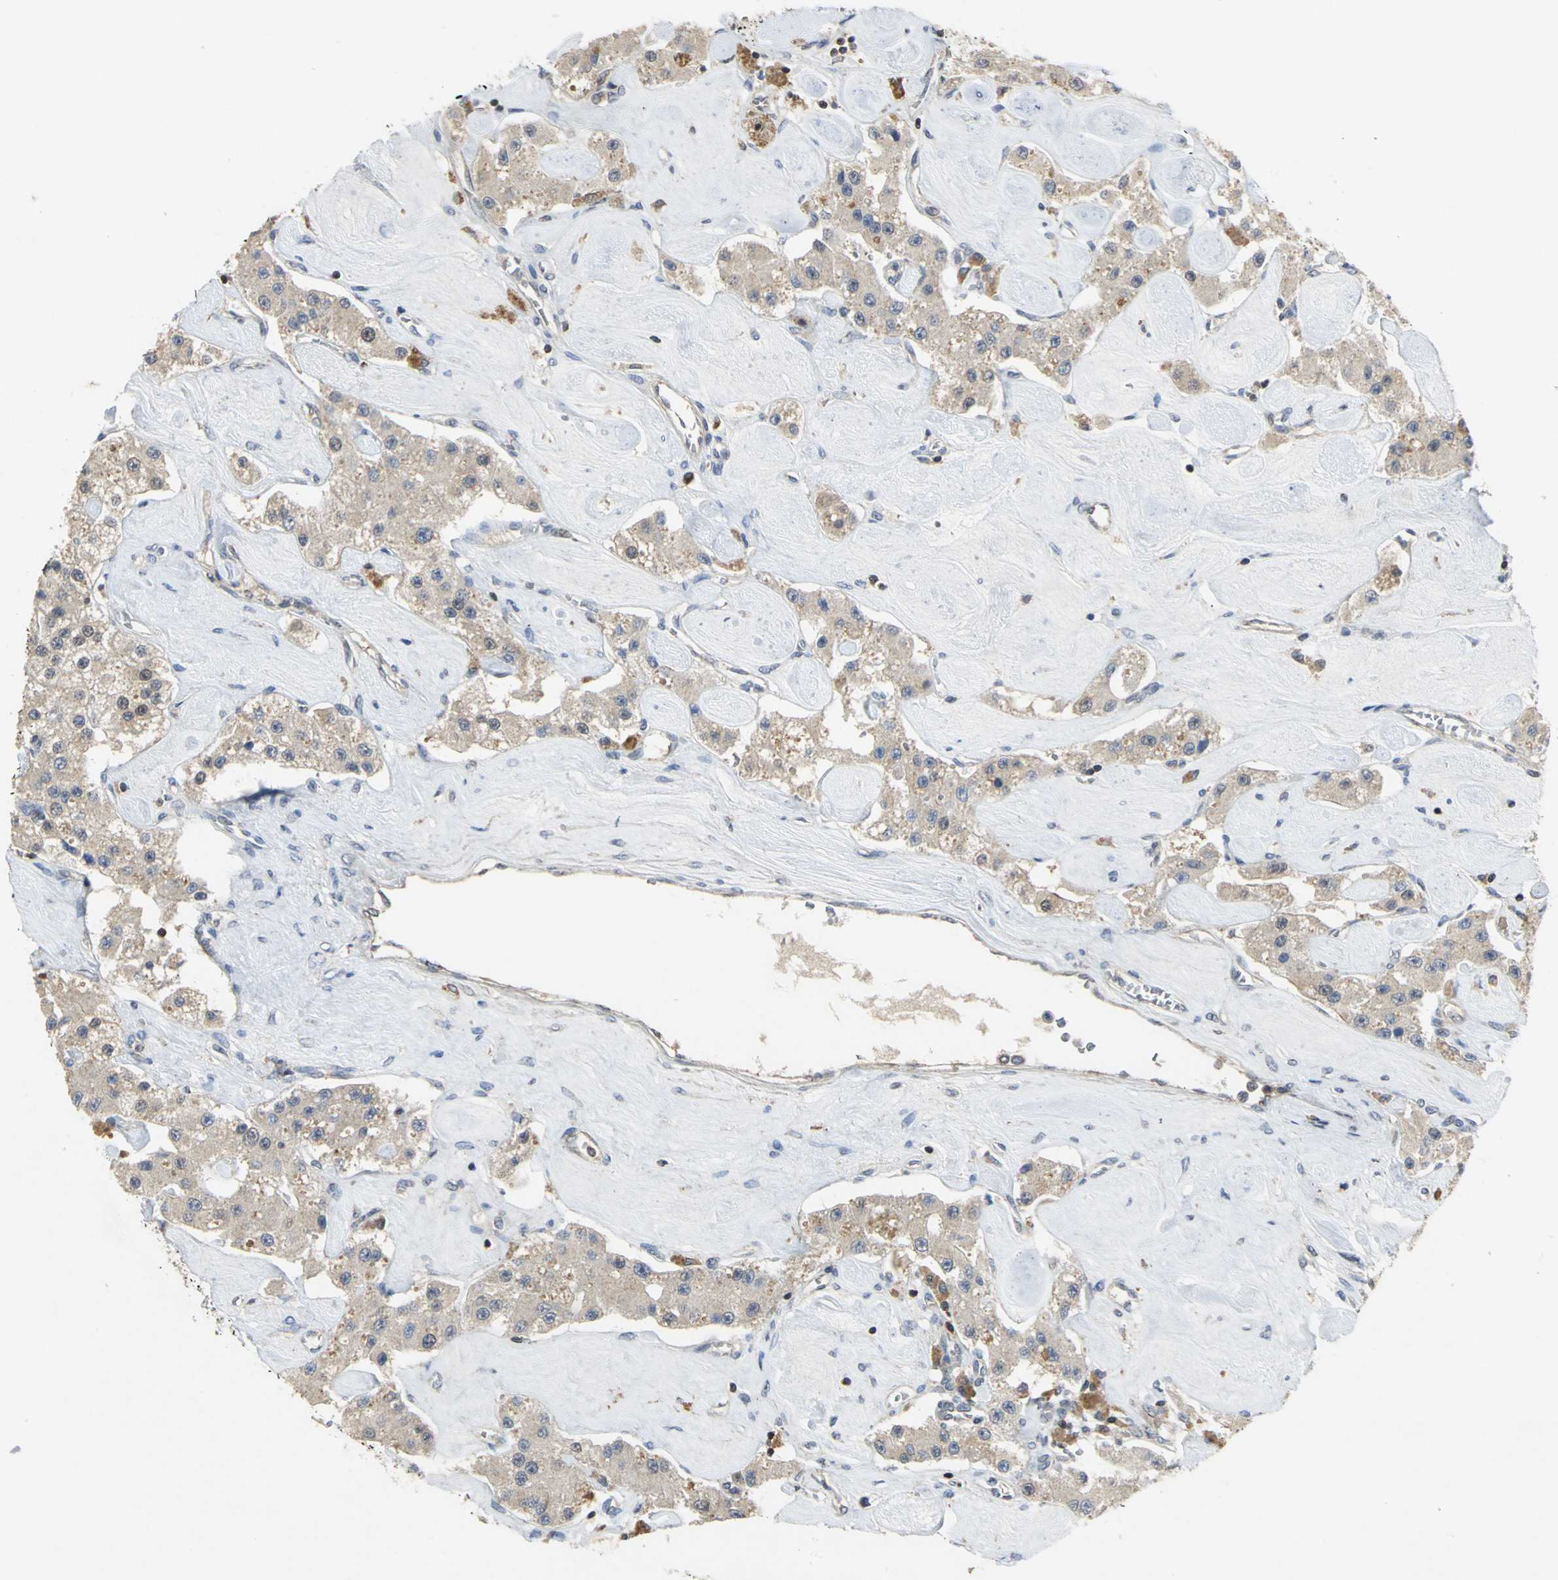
{"staining": {"intensity": "weak", "quantity": ">75%", "location": "cytoplasmic/membranous"}, "tissue": "carcinoid", "cell_type": "Tumor cells", "image_type": "cancer", "snomed": [{"axis": "morphology", "description": "Carcinoid, malignant, NOS"}, {"axis": "topography", "description": "Pancreas"}], "caption": "Immunohistochemistry staining of carcinoid (malignant), which shows low levels of weak cytoplasmic/membranous positivity in approximately >75% of tumor cells indicating weak cytoplasmic/membranous protein positivity. The staining was performed using DAB (3,3'-diaminobenzidine) (brown) for protein detection and nuclei were counterstained in hematoxylin (blue).", "gene": "PPIA", "patient": {"sex": "male", "age": 41}}